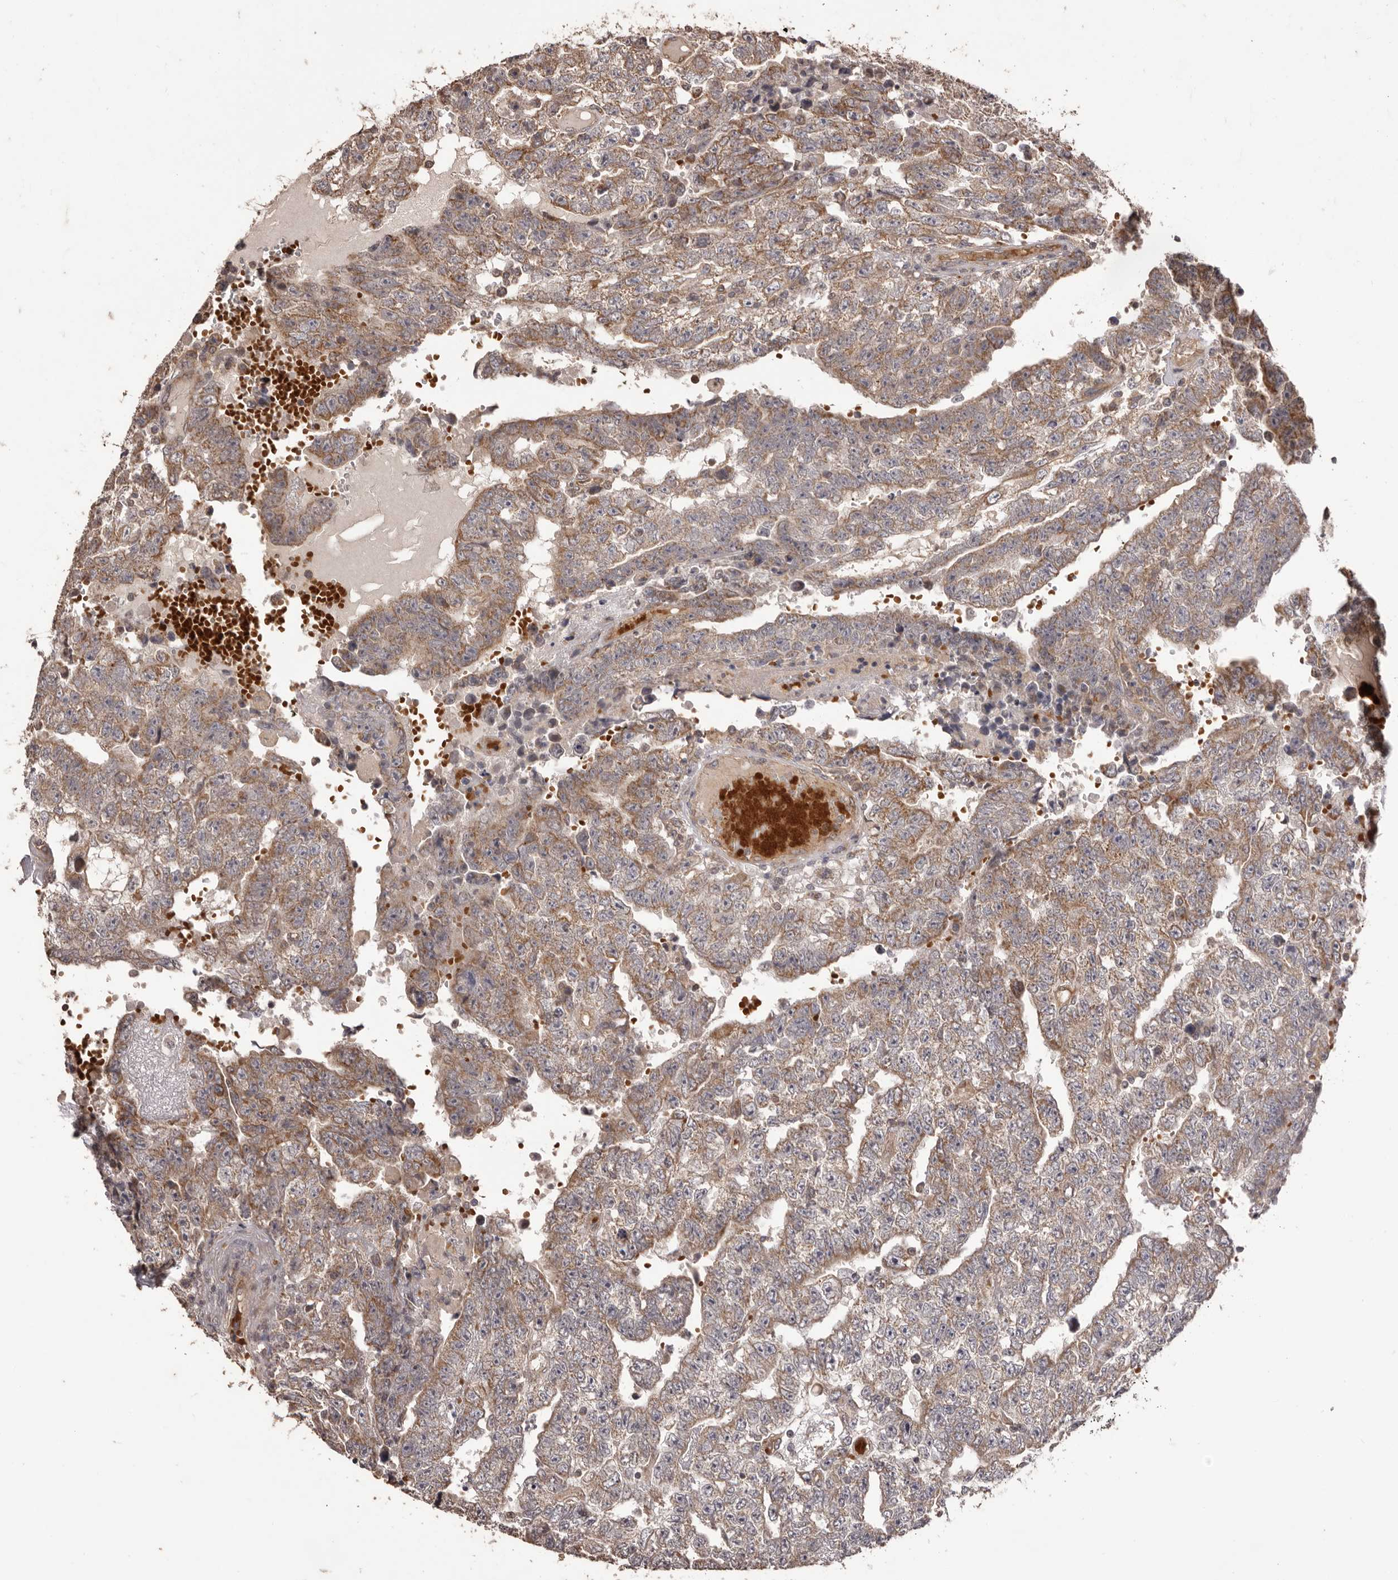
{"staining": {"intensity": "moderate", "quantity": "25%-75%", "location": "cytoplasmic/membranous"}, "tissue": "testis cancer", "cell_type": "Tumor cells", "image_type": "cancer", "snomed": [{"axis": "morphology", "description": "Carcinoma, Embryonal, NOS"}, {"axis": "topography", "description": "Testis"}], "caption": "A medium amount of moderate cytoplasmic/membranous positivity is seen in approximately 25%-75% of tumor cells in embryonal carcinoma (testis) tissue. (DAB IHC, brown staining for protein, blue staining for nuclei).", "gene": "QRSL1", "patient": {"sex": "male", "age": 25}}